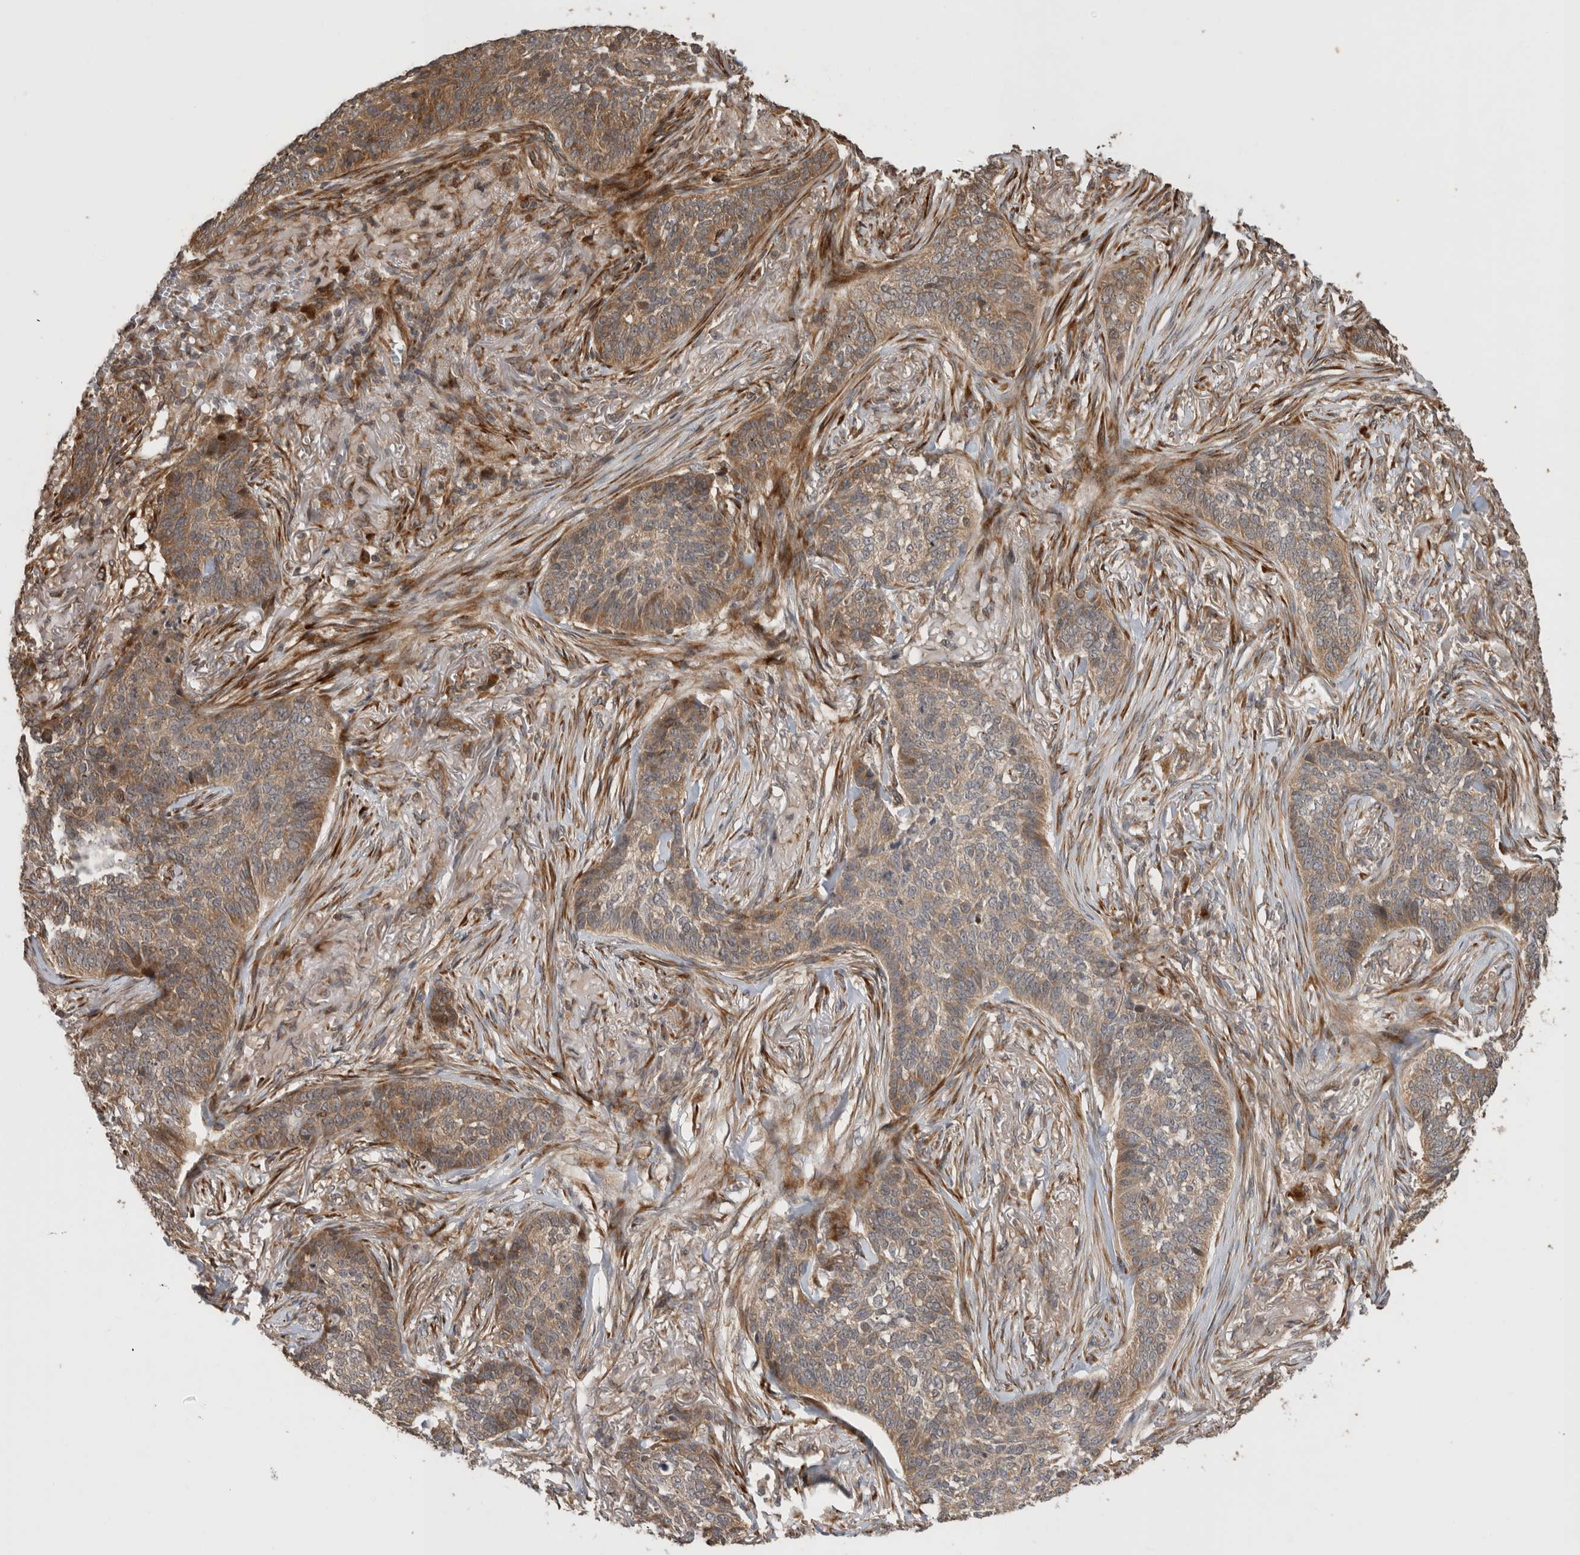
{"staining": {"intensity": "weak", "quantity": ">75%", "location": "cytoplasmic/membranous"}, "tissue": "skin cancer", "cell_type": "Tumor cells", "image_type": "cancer", "snomed": [{"axis": "morphology", "description": "Basal cell carcinoma"}, {"axis": "topography", "description": "Skin"}], "caption": "Protein staining of basal cell carcinoma (skin) tissue demonstrates weak cytoplasmic/membranous positivity in approximately >75% of tumor cells.", "gene": "PCDHB15", "patient": {"sex": "male", "age": 85}}